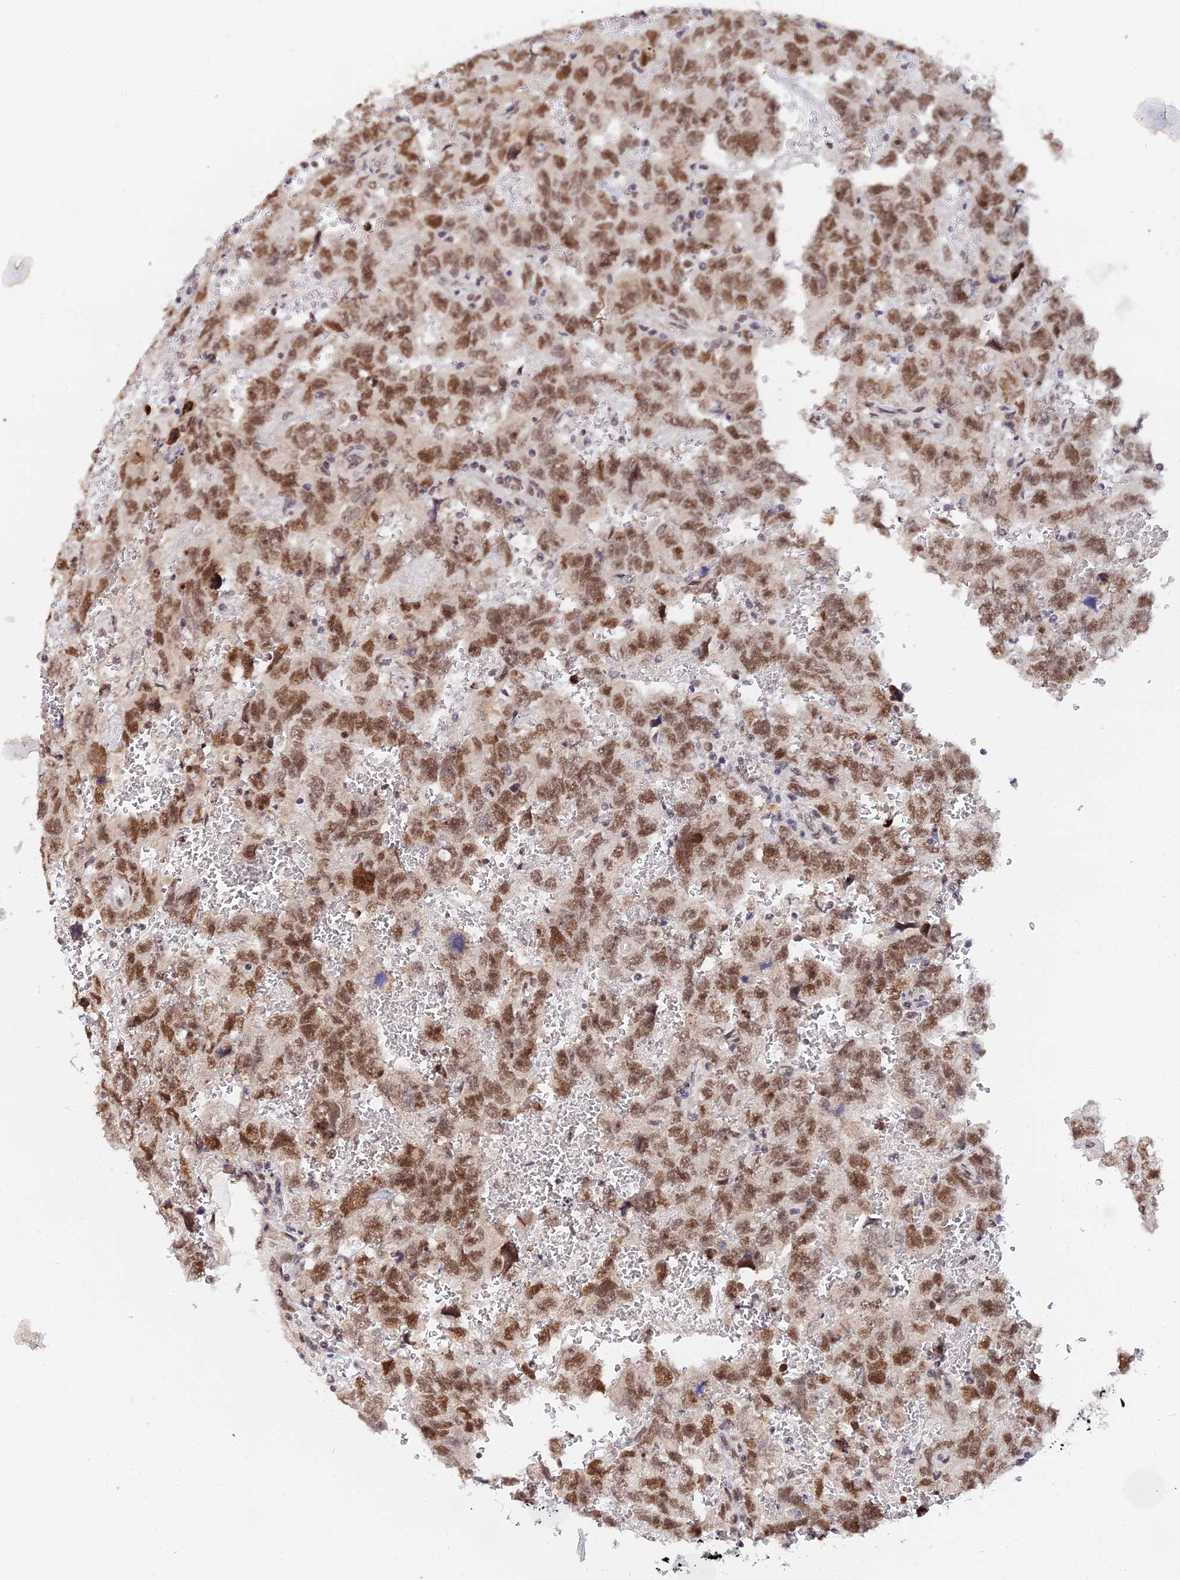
{"staining": {"intensity": "moderate", "quantity": ">75%", "location": "nuclear"}, "tissue": "testis cancer", "cell_type": "Tumor cells", "image_type": "cancer", "snomed": [{"axis": "morphology", "description": "Carcinoma, Embryonal, NOS"}, {"axis": "topography", "description": "Testis"}], "caption": "Immunohistochemical staining of human testis embryonal carcinoma reveals moderate nuclear protein positivity in approximately >75% of tumor cells. Ihc stains the protein in brown and the nuclei are stained blue.", "gene": "EXOSC3", "patient": {"sex": "male", "age": 45}}